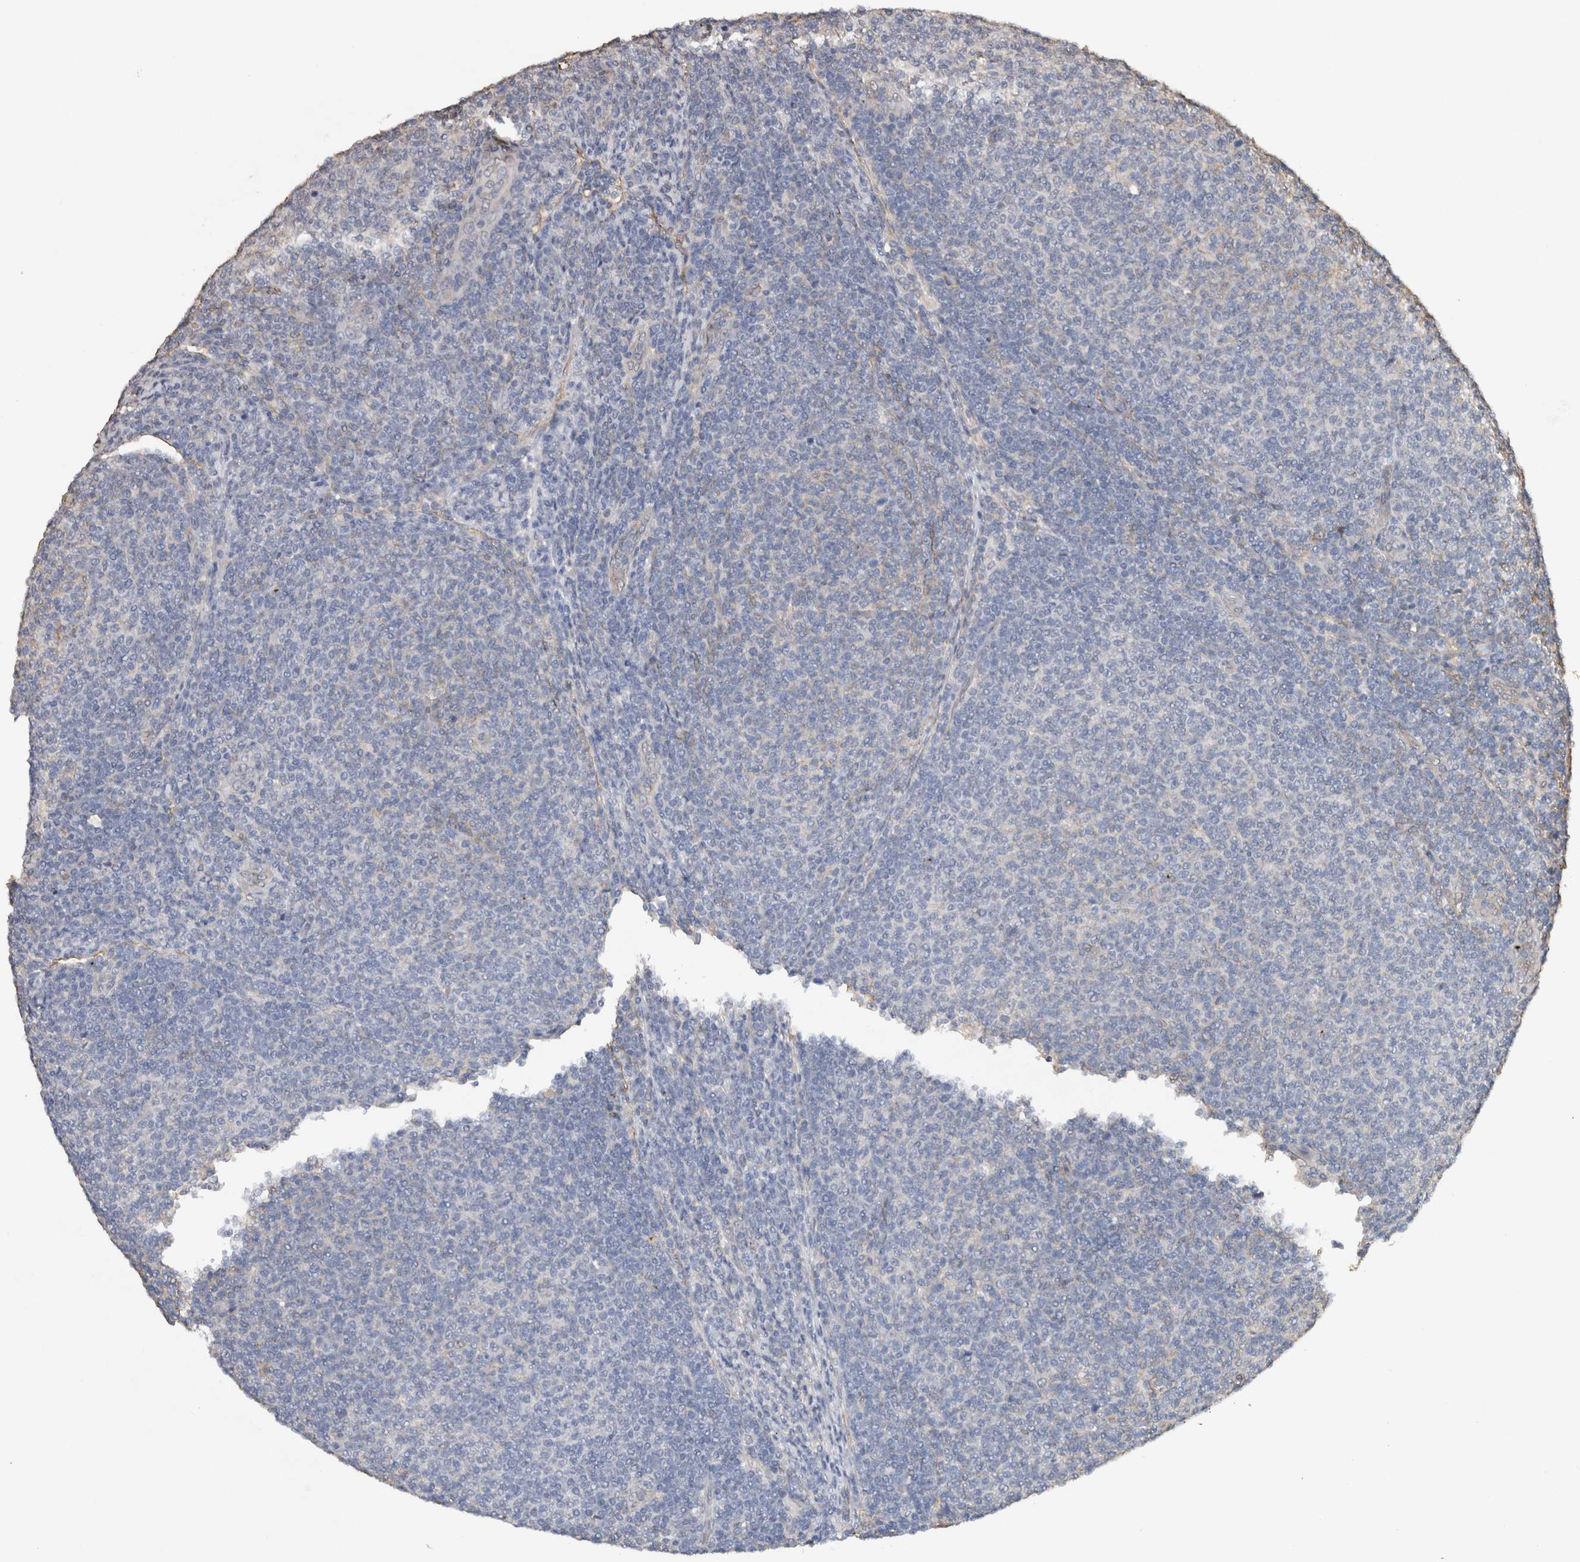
{"staining": {"intensity": "negative", "quantity": "none", "location": "none"}, "tissue": "lymphoma", "cell_type": "Tumor cells", "image_type": "cancer", "snomed": [{"axis": "morphology", "description": "Malignant lymphoma, non-Hodgkin's type, Low grade"}, {"axis": "topography", "description": "Lymph node"}], "caption": "Immunohistochemical staining of low-grade malignant lymphoma, non-Hodgkin's type reveals no significant expression in tumor cells.", "gene": "S100A10", "patient": {"sex": "male", "age": 66}}